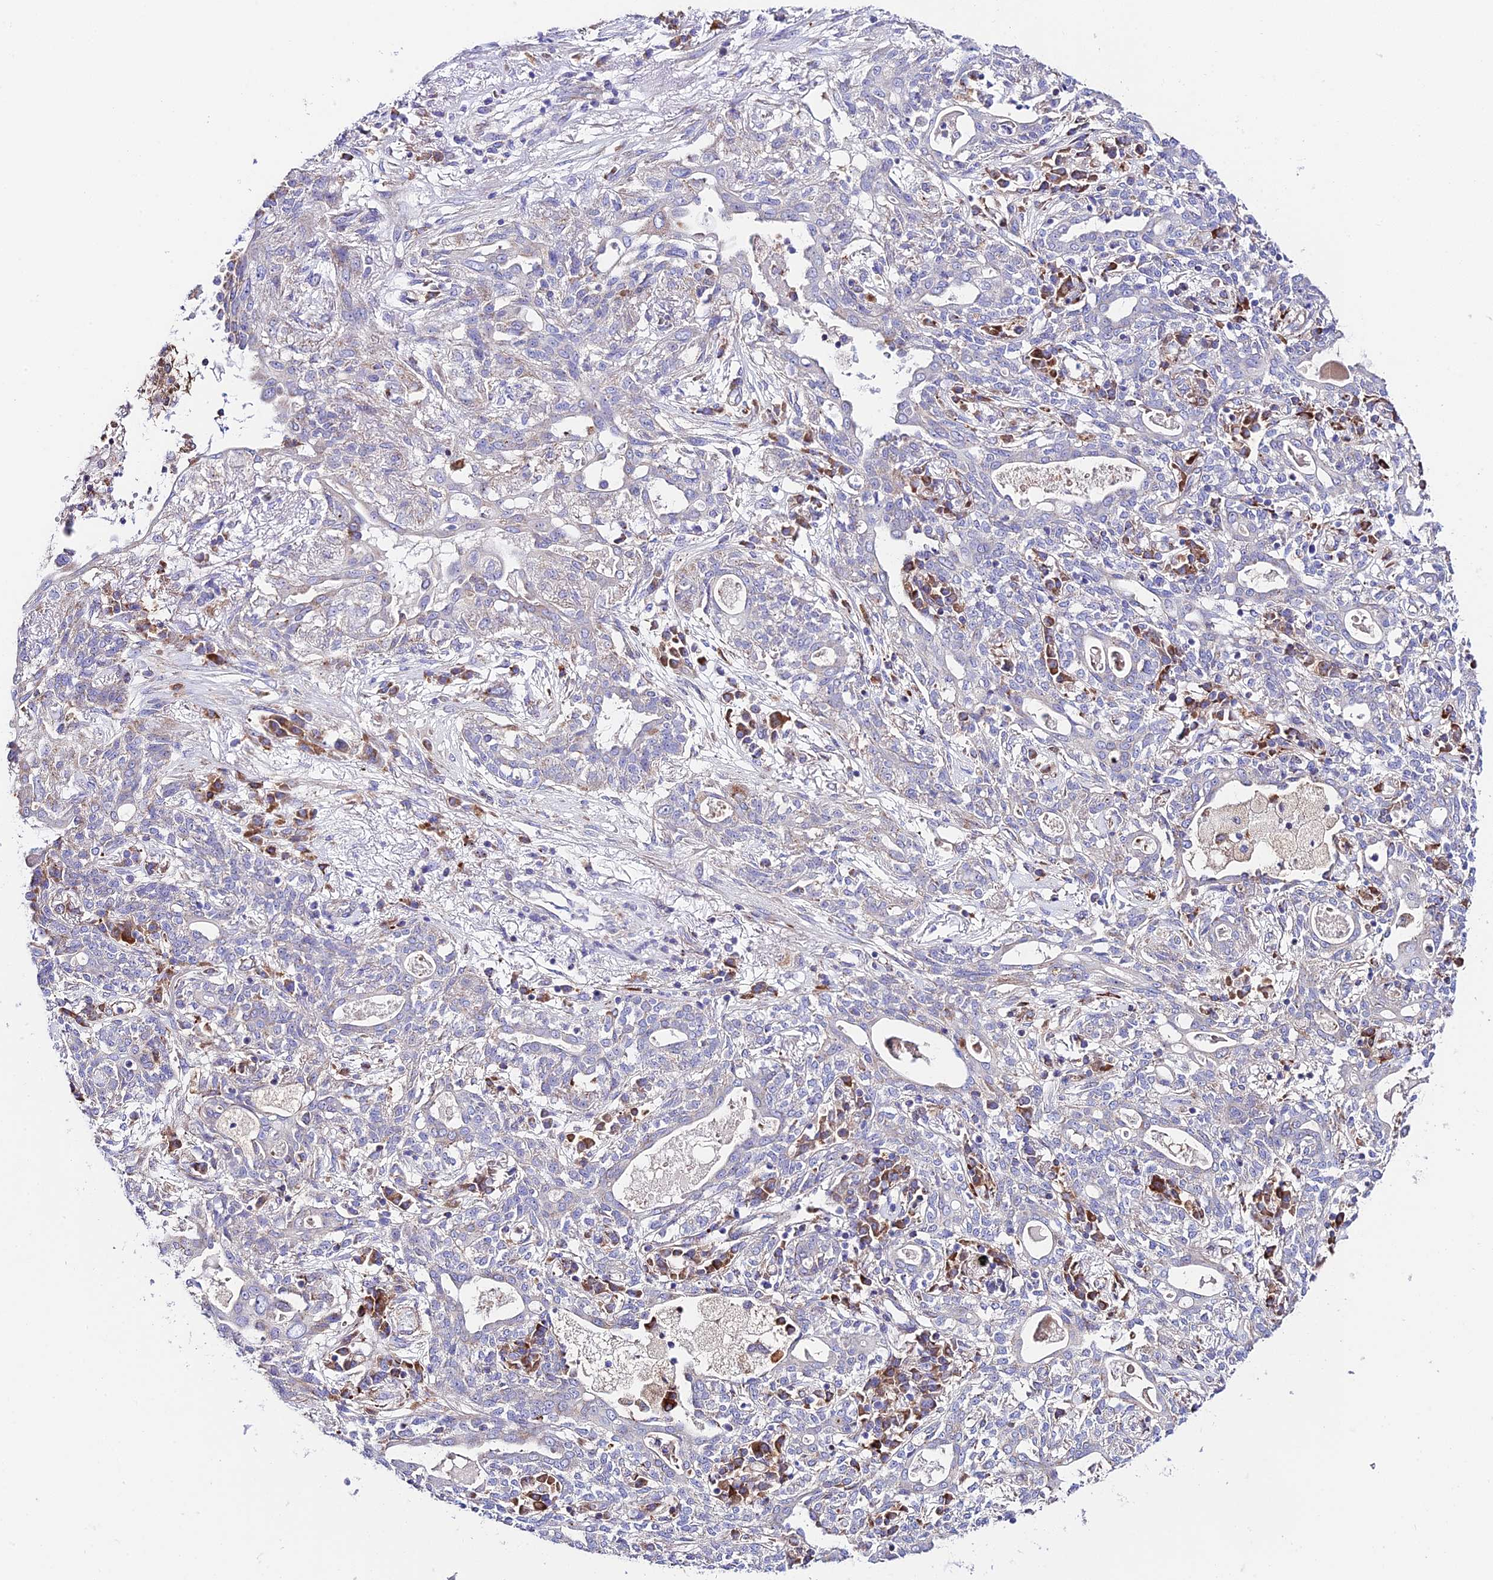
{"staining": {"intensity": "negative", "quantity": "none", "location": "none"}, "tissue": "lung cancer", "cell_type": "Tumor cells", "image_type": "cancer", "snomed": [{"axis": "morphology", "description": "Squamous cell carcinoma, NOS"}, {"axis": "topography", "description": "Lung"}], "caption": "Immunohistochemistry (IHC) image of neoplastic tissue: lung cancer (squamous cell carcinoma) stained with DAB demonstrates no significant protein staining in tumor cells. (Stains: DAB (3,3'-diaminobenzidine) immunohistochemistry with hematoxylin counter stain, Microscopy: brightfield microscopy at high magnification).", "gene": "VPS13C", "patient": {"sex": "female", "age": 70}}